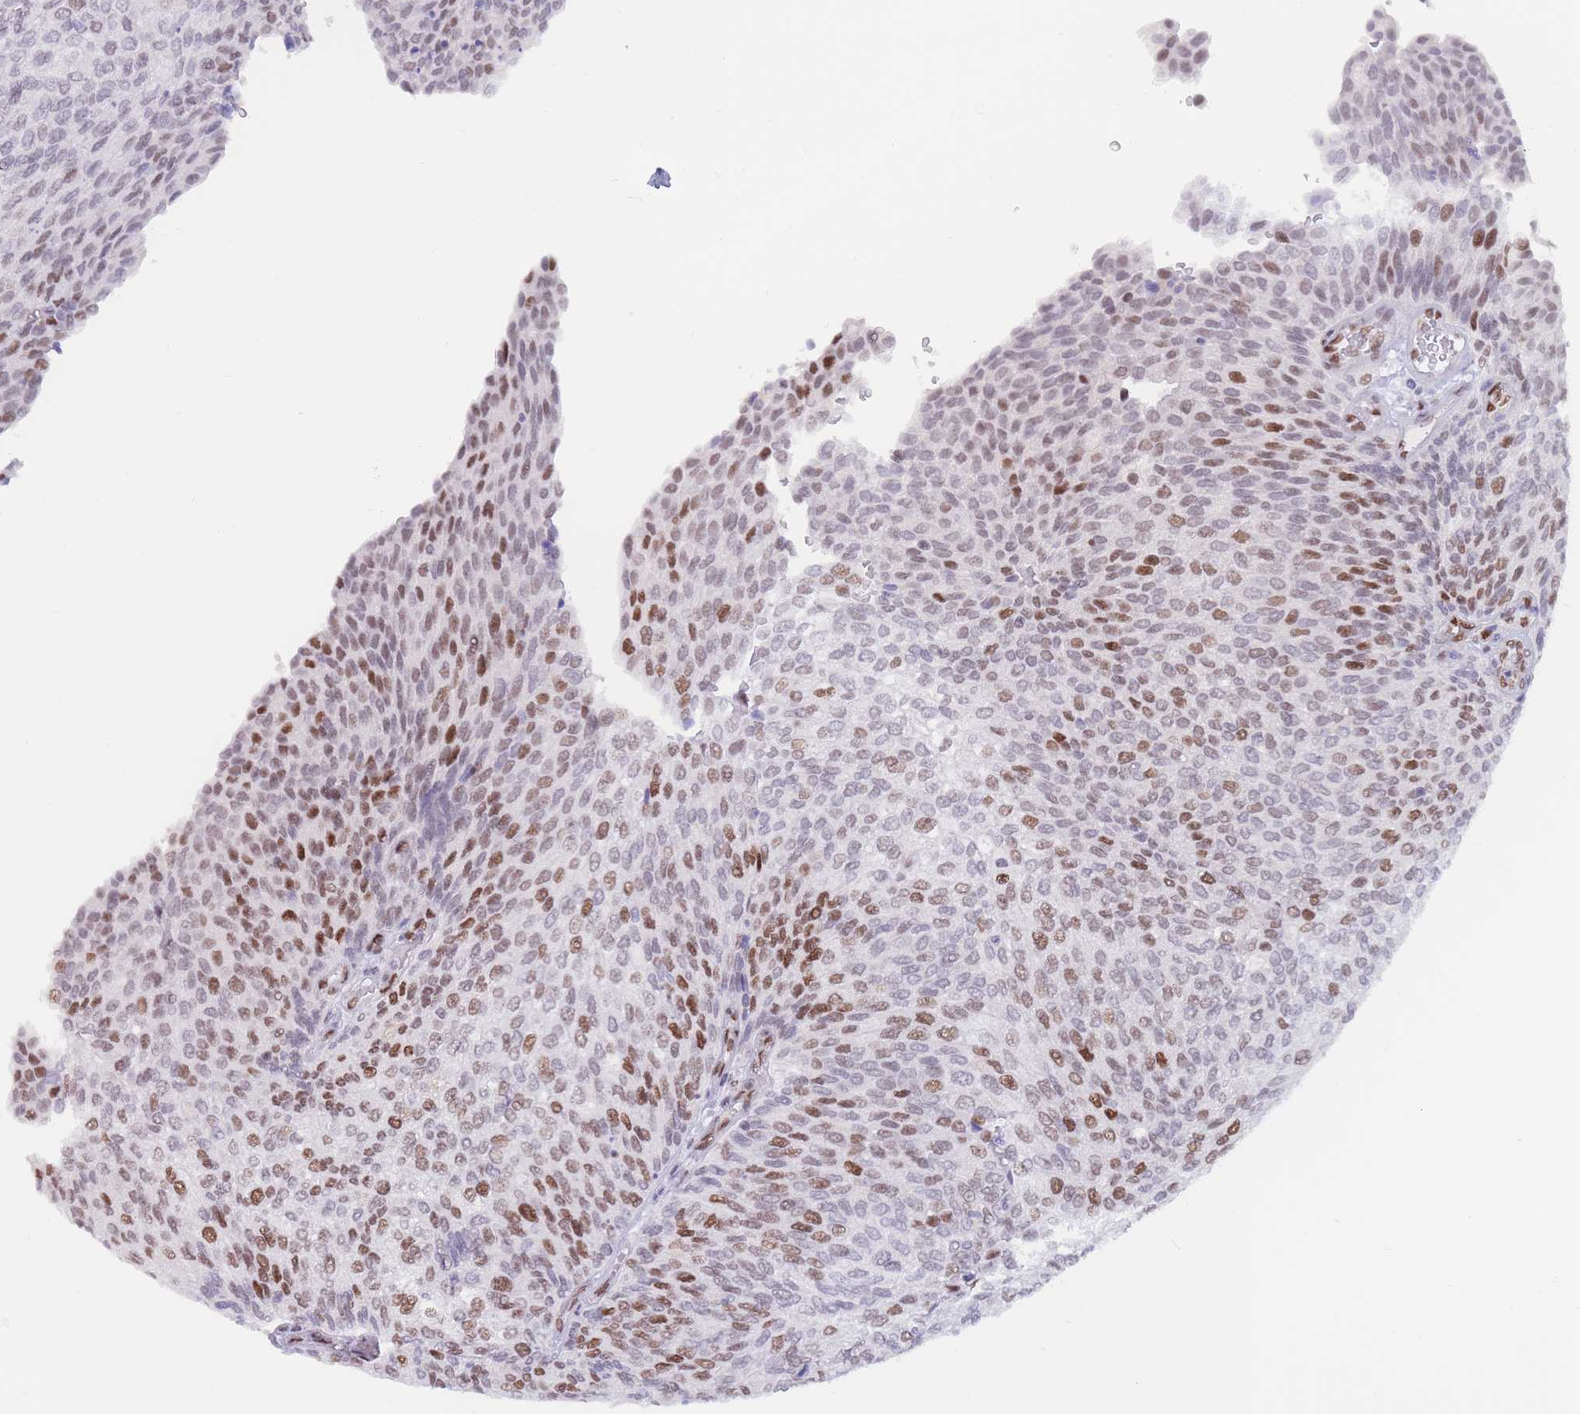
{"staining": {"intensity": "strong", "quantity": "25%-75%", "location": "nuclear"}, "tissue": "urothelial cancer", "cell_type": "Tumor cells", "image_type": "cancer", "snomed": [{"axis": "morphology", "description": "Urothelial carcinoma, Low grade"}, {"axis": "topography", "description": "Urinary bladder"}], "caption": "Immunohistochemical staining of urothelial carcinoma (low-grade) reveals high levels of strong nuclear protein staining in about 25%-75% of tumor cells.", "gene": "NASP", "patient": {"sex": "female", "age": 79}}